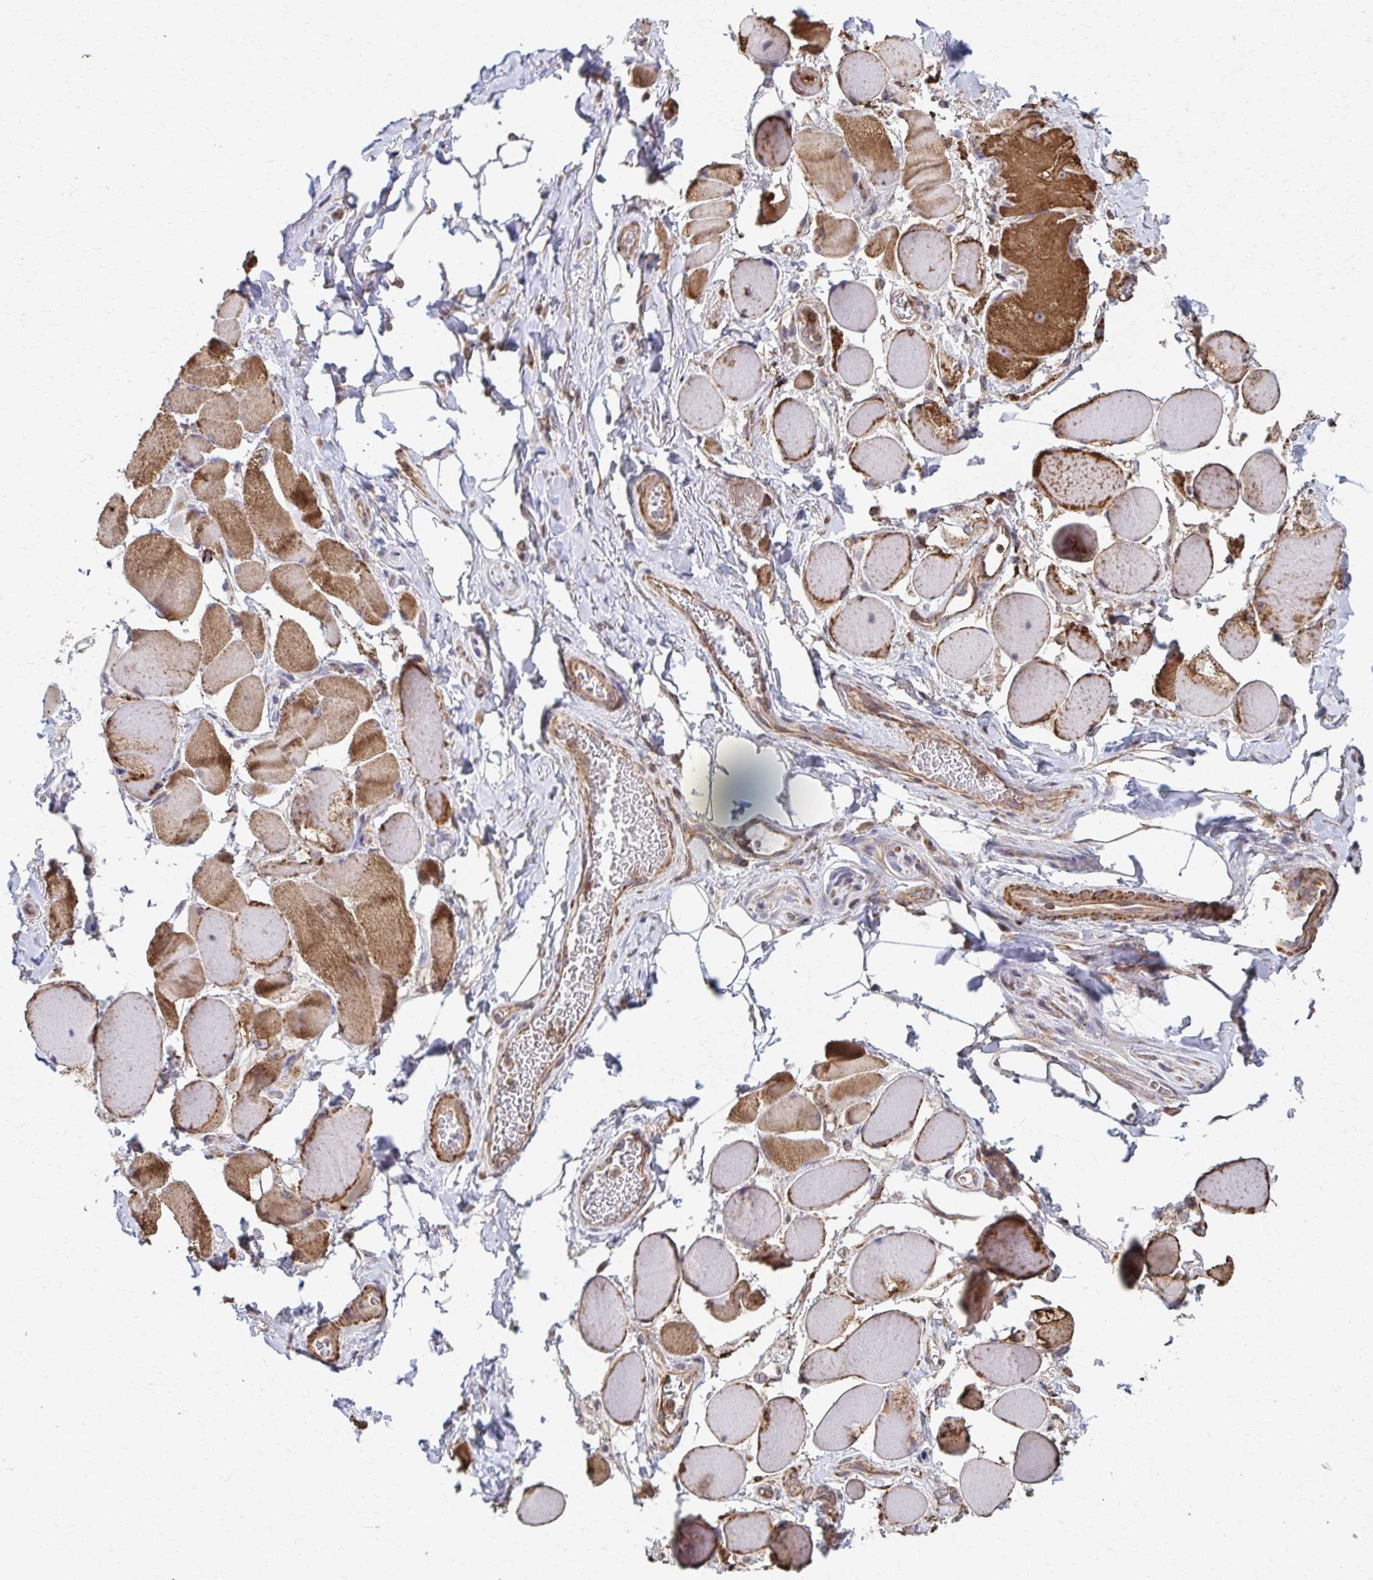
{"staining": {"intensity": "moderate", "quantity": ">75%", "location": "cytoplasmic/membranous"}, "tissue": "skeletal muscle", "cell_type": "Myocytes", "image_type": "normal", "snomed": [{"axis": "morphology", "description": "Normal tissue, NOS"}, {"axis": "topography", "description": "Skeletal muscle"}, {"axis": "topography", "description": "Anal"}, {"axis": "topography", "description": "Peripheral nerve tissue"}], "caption": "Myocytes demonstrate medium levels of moderate cytoplasmic/membranous staining in approximately >75% of cells in normal skeletal muscle.", "gene": "KLHL34", "patient": {"sex": "male", "age": 53}}